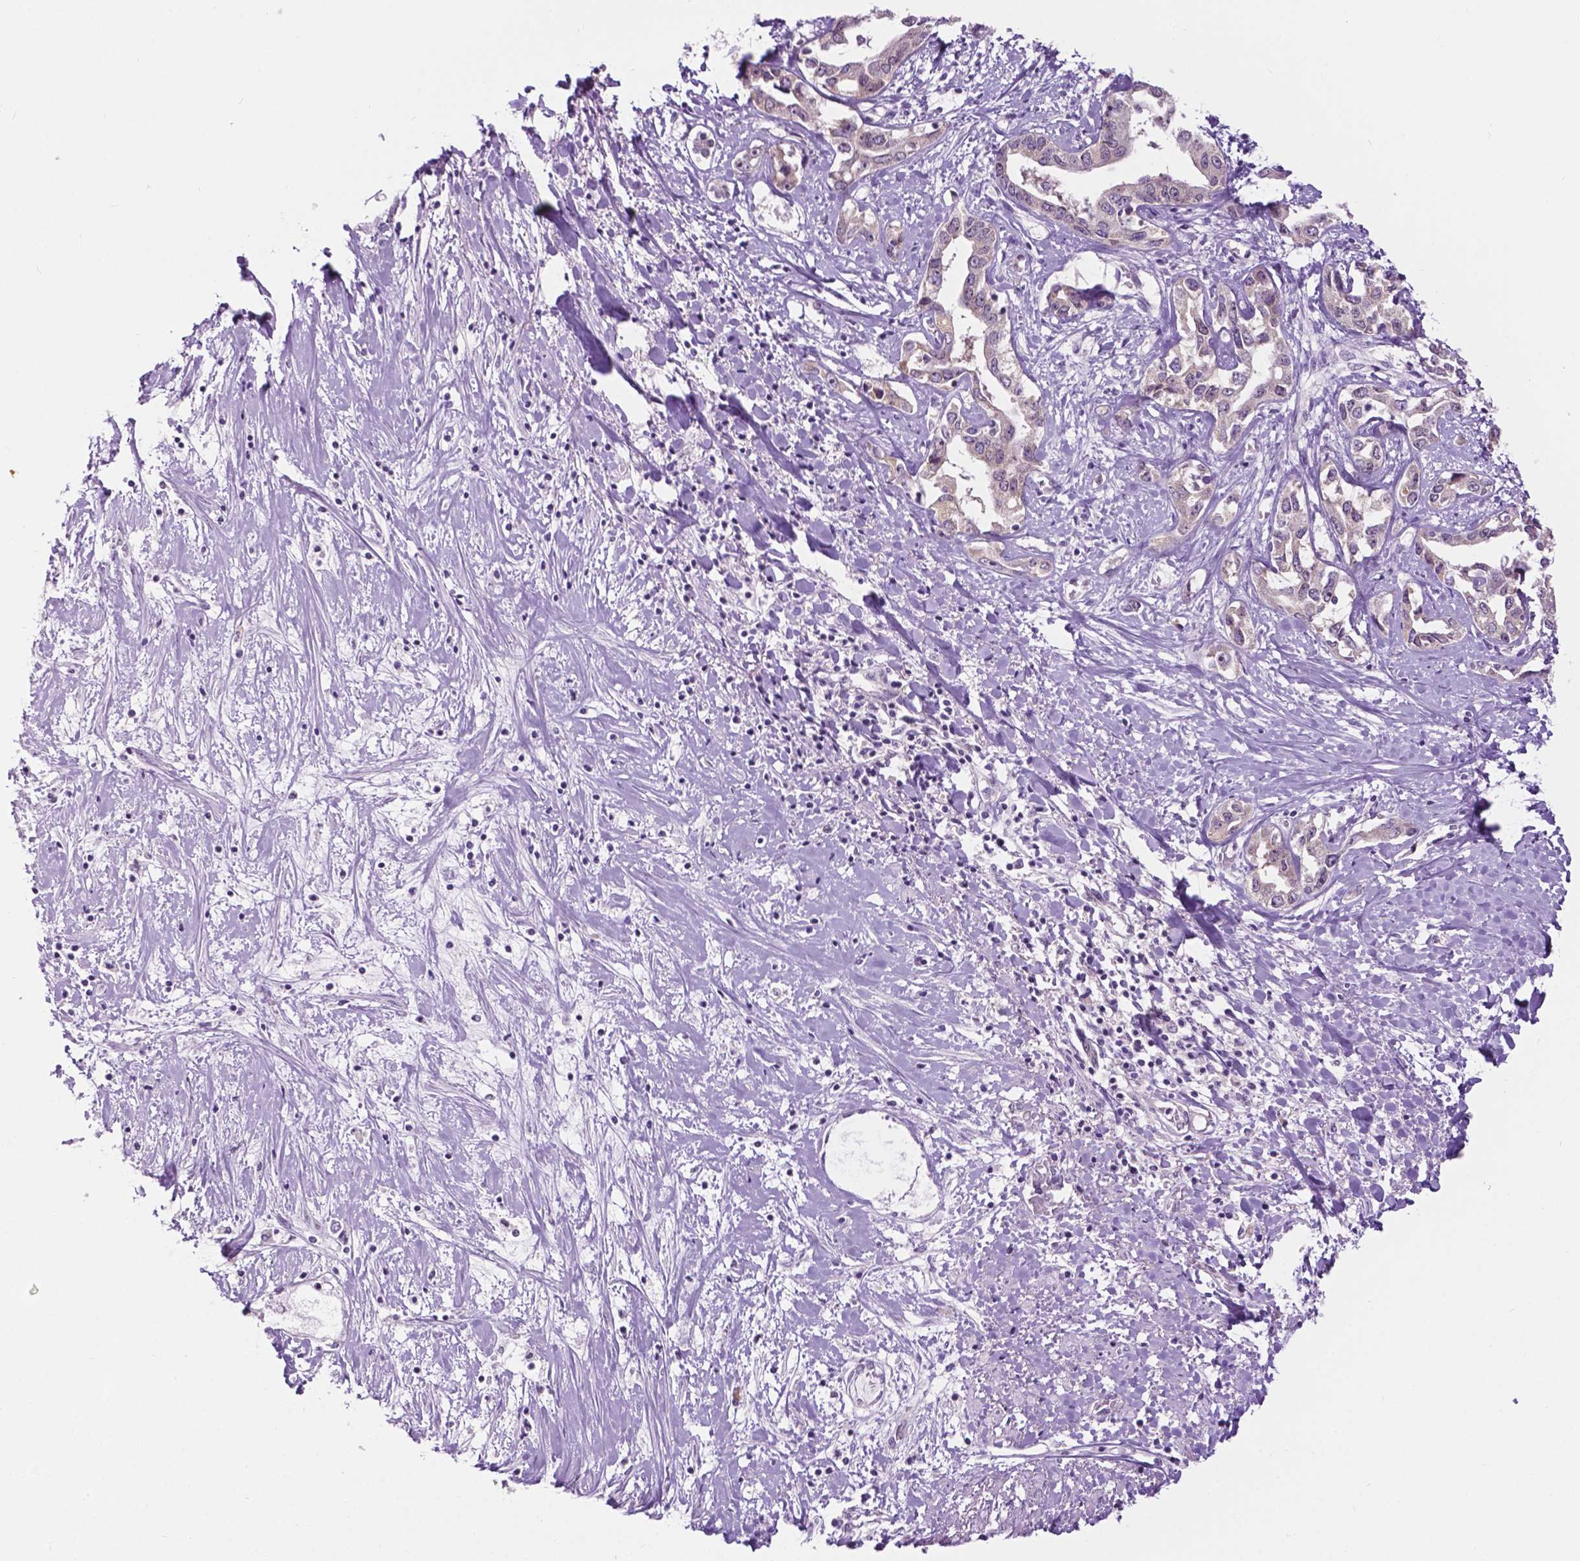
{"staining": {"intensity": "weak", "quantity": "<25%", "location": "cytoplasmic/membranous,nuclear"}, "tissue": "liver cancer", "cell_type": "Tumor cells", "image_type": "cancer", "snomed": [{"axis": "morphology", "description": "Cholangiocarcinoma"}, {"axis": "topography", "description": "Liver"}], "caption": "High magnification brightfield microscopy of liver cholangiocarcinoma stained with DAB (brown) and counterstained with hematoxylin (blue): tumor cells show no significant staining.", "gene": "DENND4A", "patient": {"sex": "male", "age": 59}}